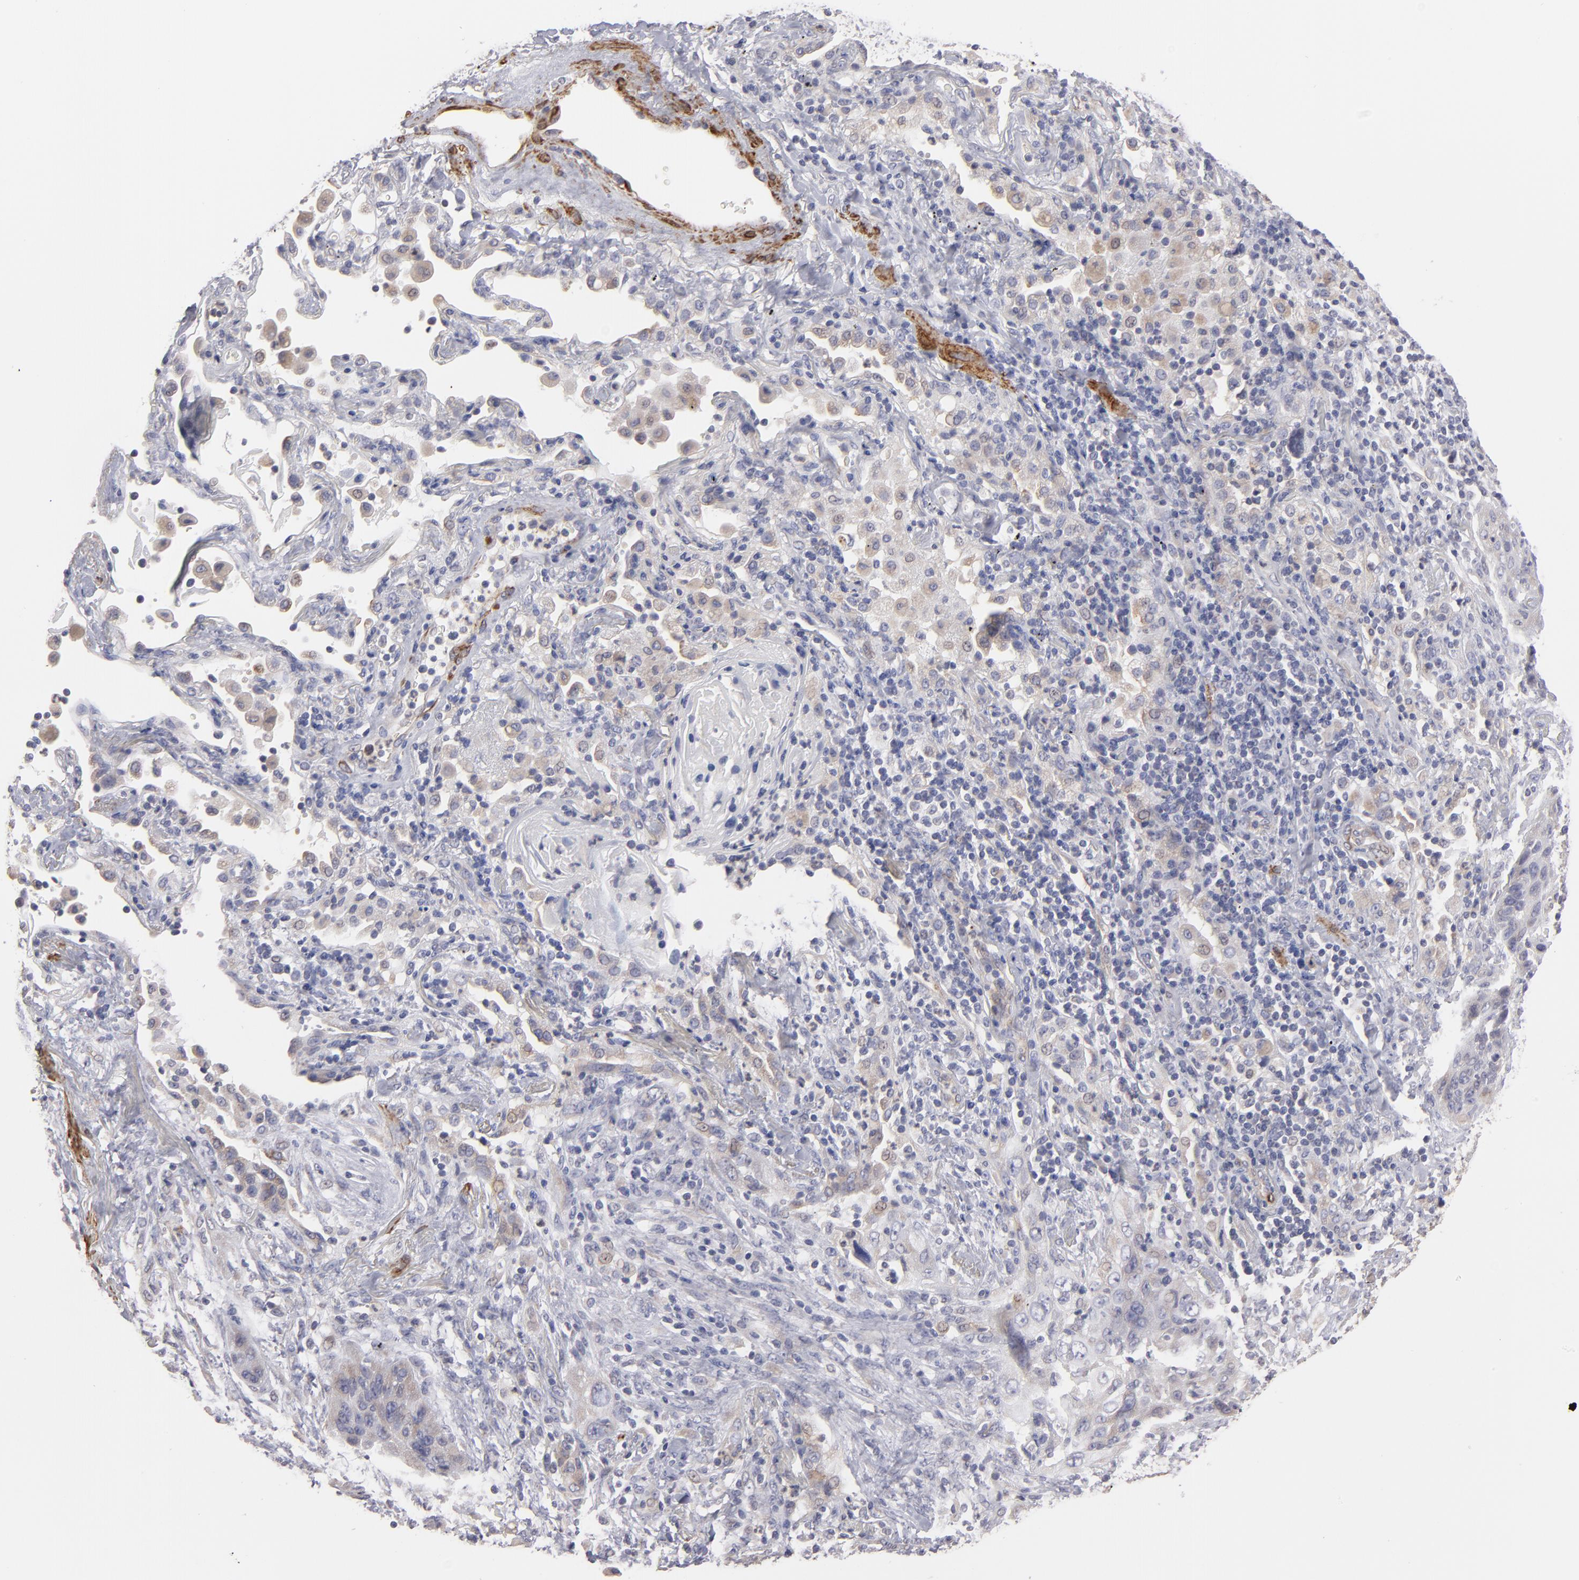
{"staining": {"intensity": "weak", "quantity": "<25%", "location": "cytoplasmic/membranous"}, "tissue": "lung cancer", "cell_type": "Tumor cells", "image_type": "cancer", "snomed": [{"axis": "morphology", "description": "Squamous cell carcinoma, NOS"}, {"axis": "topography", "description": "Lung"}], "caption": "The micrograph reveals no staining of tumor cells in squamous cell carcinoma (lung). (DAB immunohistochemistry (IHC) with hematoxylin counter stain).", "gene": "SLMAP", "patient": {"sex": "female", "age": 67}}